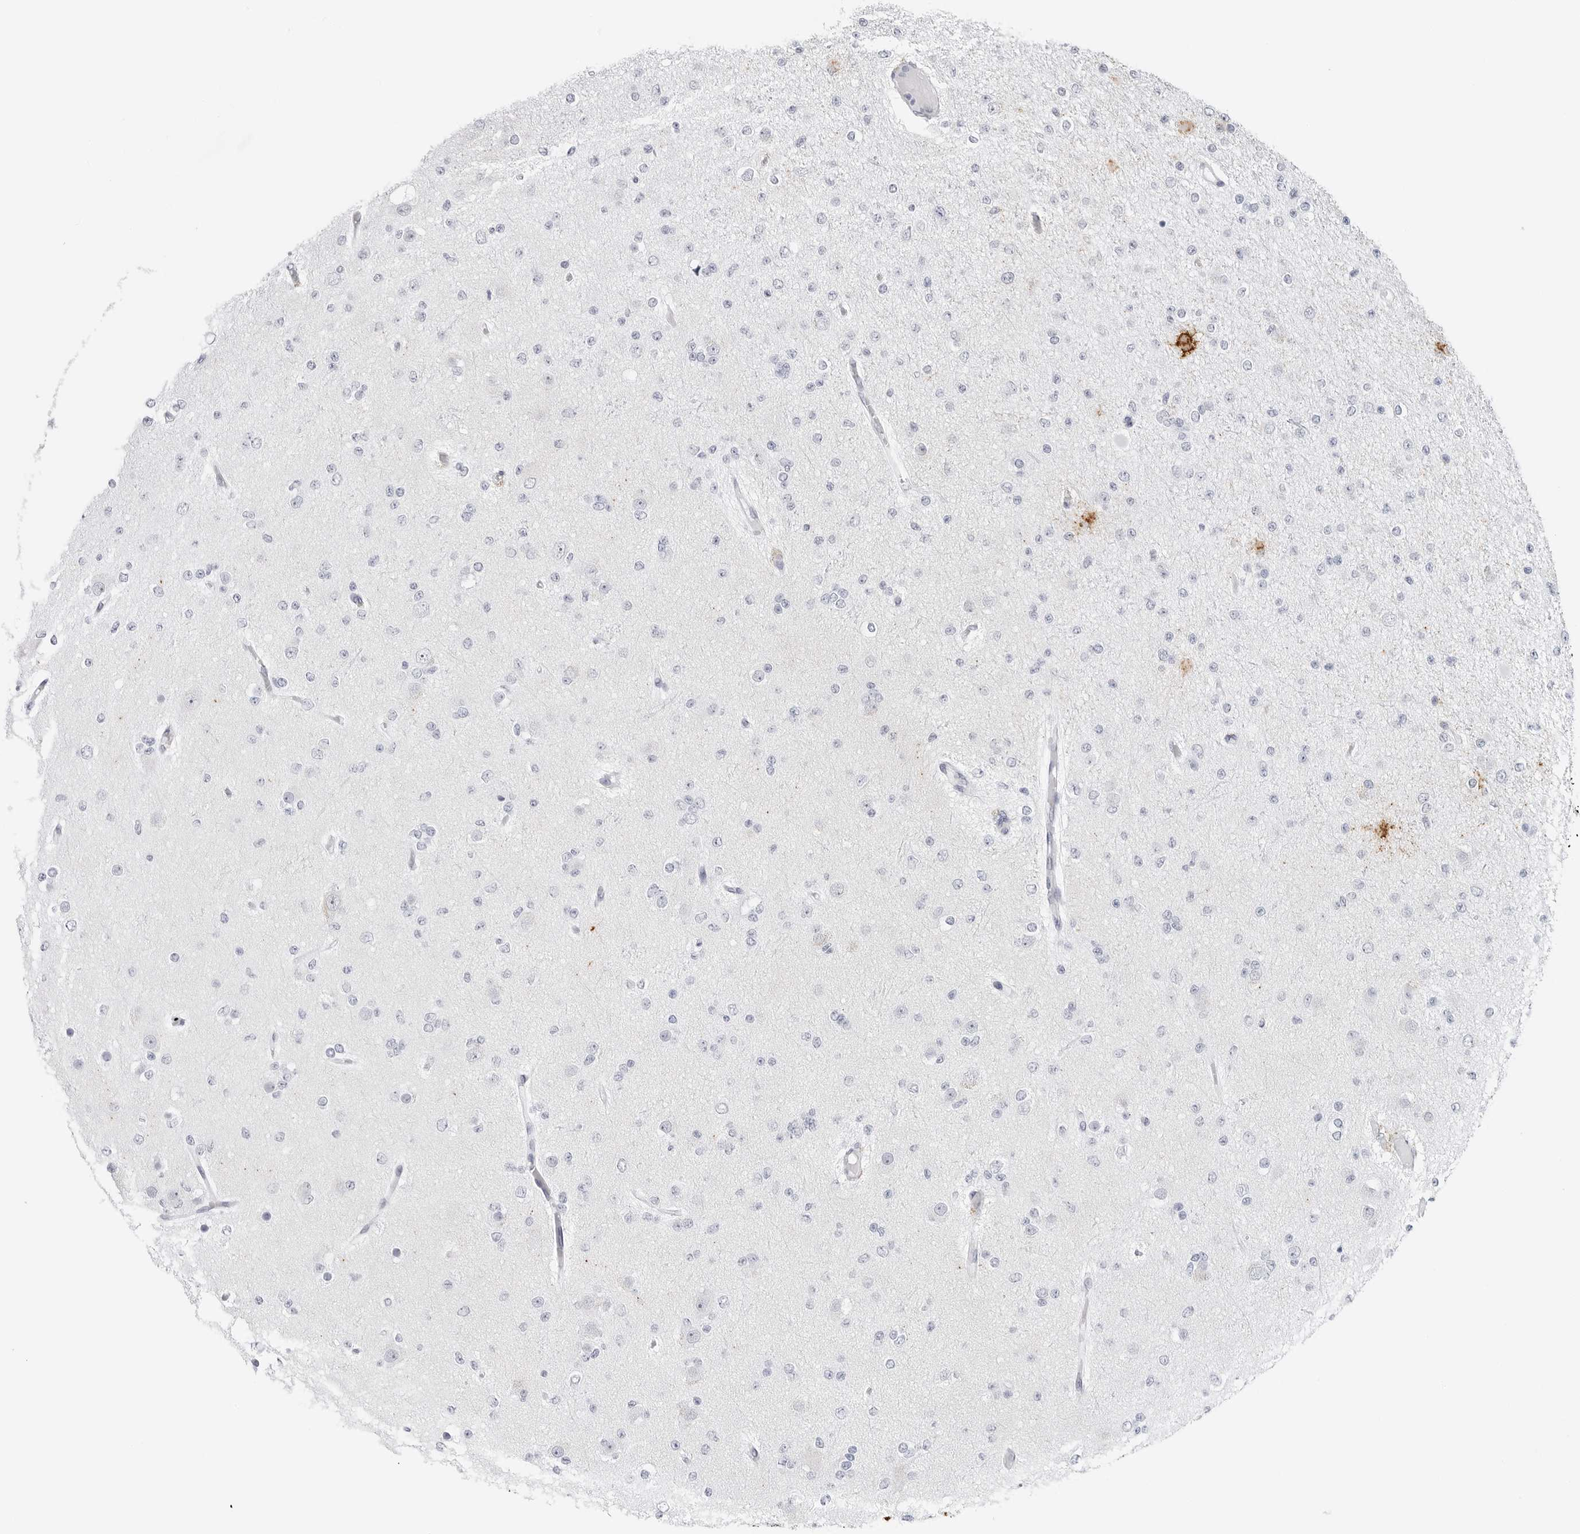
{"staining": {"intensity": "moderate", "quantity": "<25%", "location": "cytoplasmic/membranous"}, "tissue": "glioma", "cell_type": "Tumor cells", "image_type": "cancer", "snomed": [{"axis": "morphology", "description": "Glioma, malignant, Low grade"}, {"axis": "topography", "description": "Brain"}], "caption": "DAB immunohistochemical staining of low-grade glioma (malignant) reveals moderate cytoplasmic/membranous protein expression in approximately <25% of tumor cells. Nuclei are stained in blue.", "gene": "HSPB7", "patient": {"sex": "female", "age": 22}}